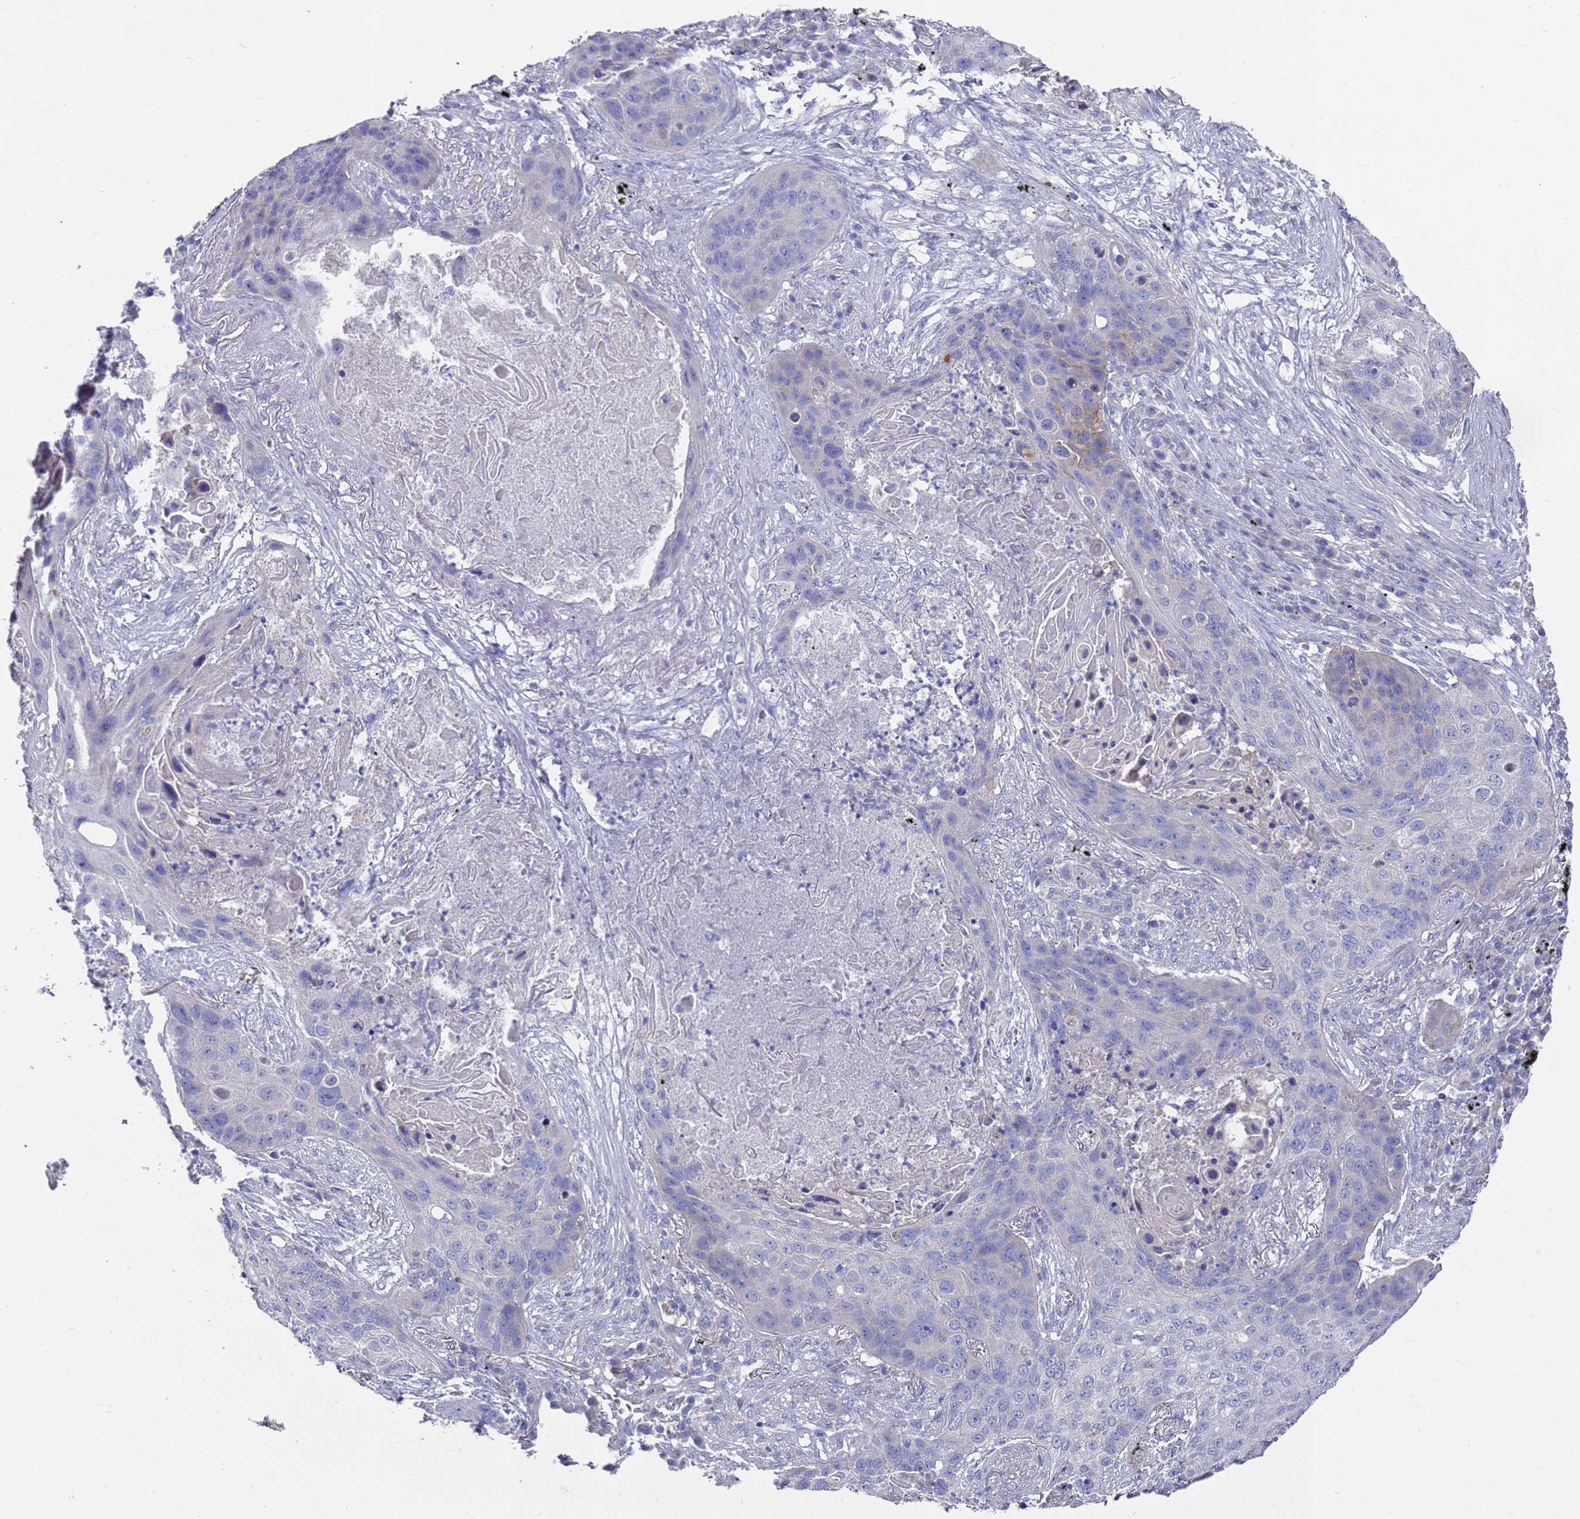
{"staining": {"intensity": "negative", "quantity": "none", "location": "none"}, "tissue": "lung cancer", "cell_type": "Tumor cells", "image_type": "cancer", "snomed": [{"axis": "morphology", "description": "Squamous cell carcinoma, NOS"}, {"axis": "topography", "description": "Lung"}], "caption": "Lung cancer stained for a protein using IHC reveals no positivity tumor cells.", "gene": "SCAPER", "patient": {"sex": "female", "age": 63}}